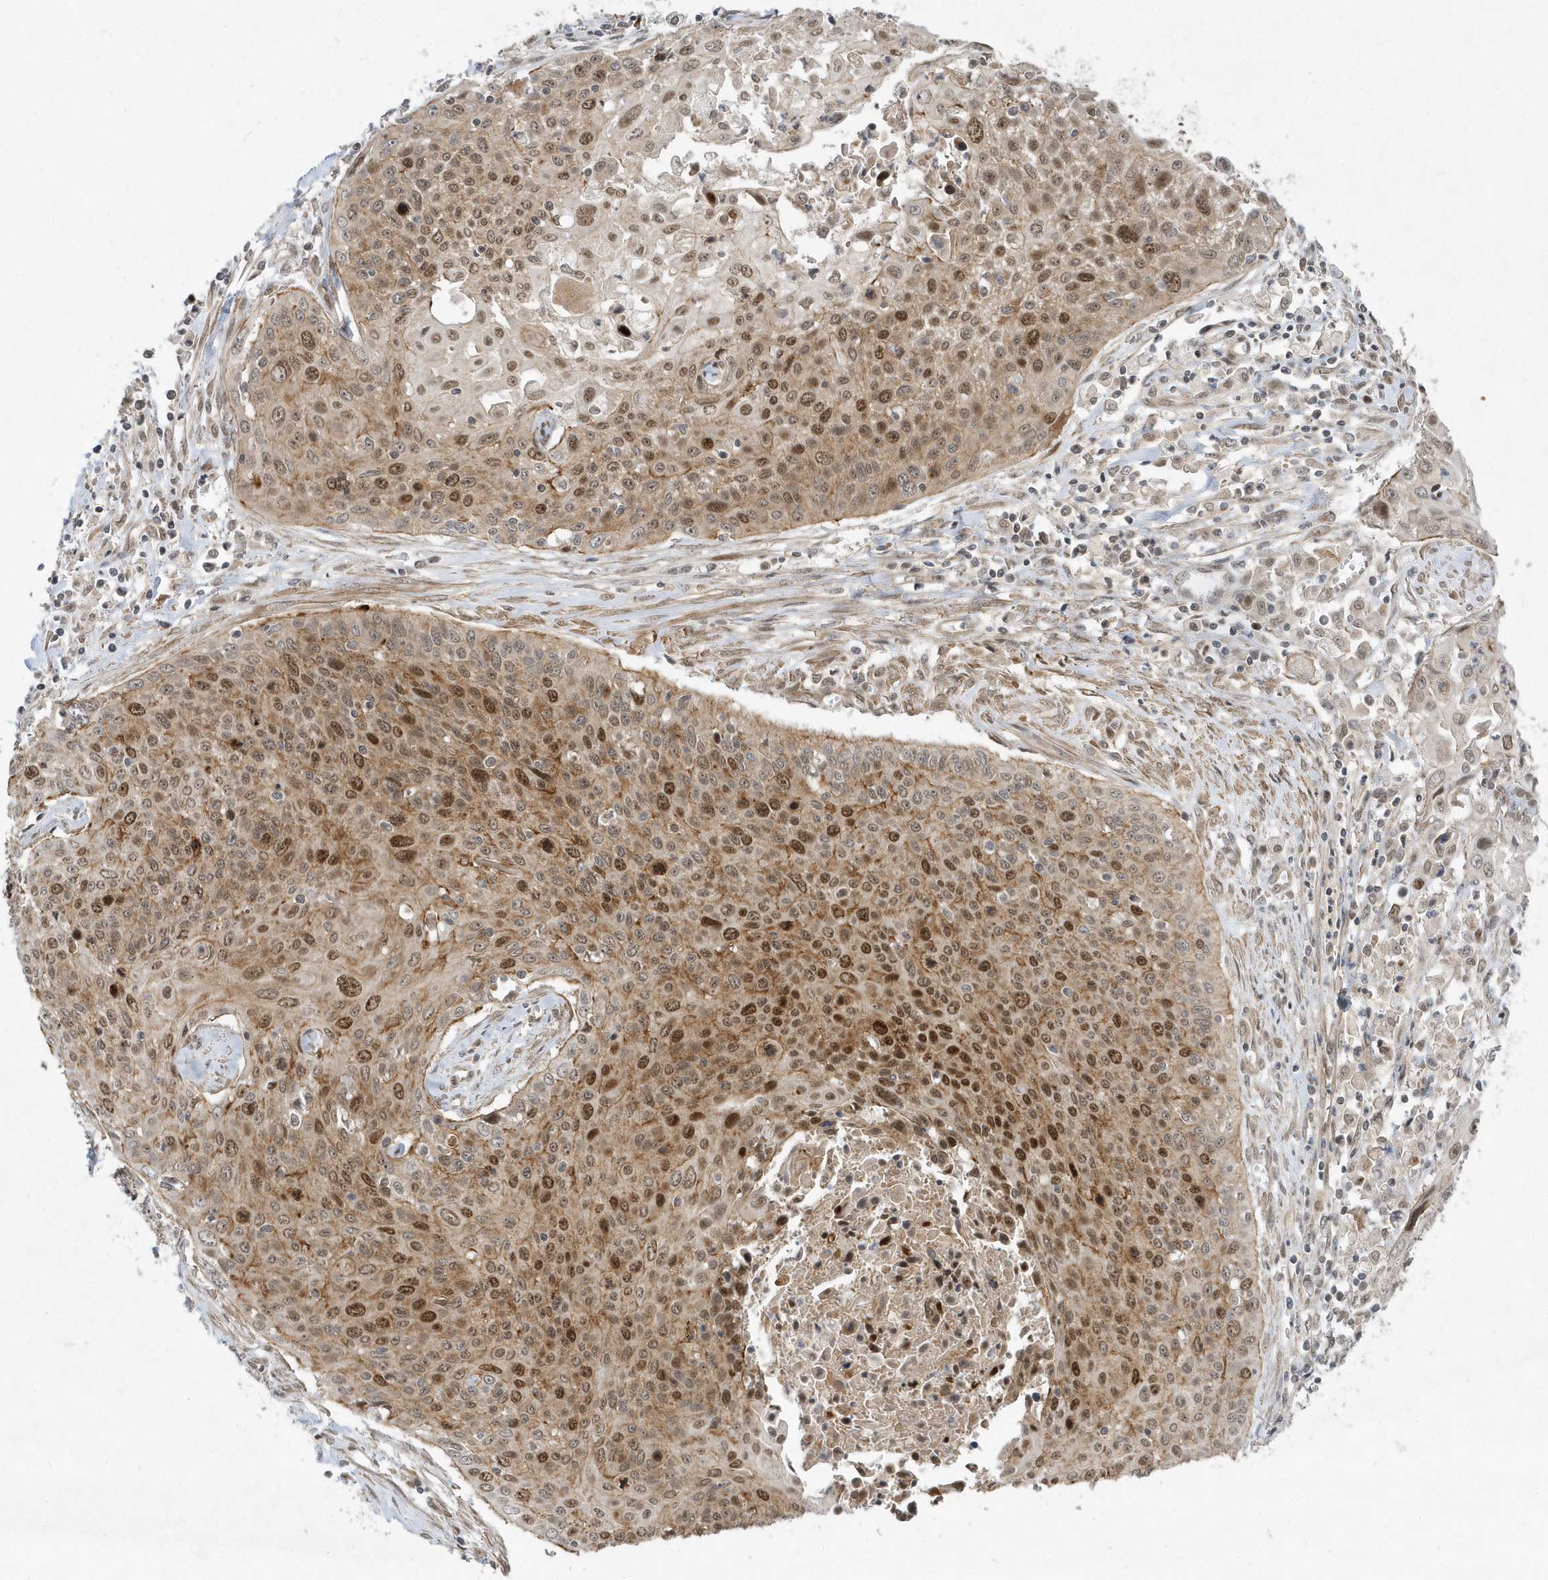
{"staining": {"intensity": "moderate", "quantity": ">75%", "location": "cytoplasmic/membranous,nuclear"}, "tissue": "cervical cancer", "cell_type": "Tumor cells", "image_type": "cancer", "snomed": [{"axis": "morphology", "description": "Squamous cell carcinoma, NOS"}, {"axis": "topography", "description": "Cervix"}], "caption": "DAB immunohistochemical staining of human cervical cancer shows moderate cytoplasmic/membranous and nuclear protein staining in approximately >75% of tumor cells.", "gene": "MXI1", "patient": {"sex": "female", "age": 55}}